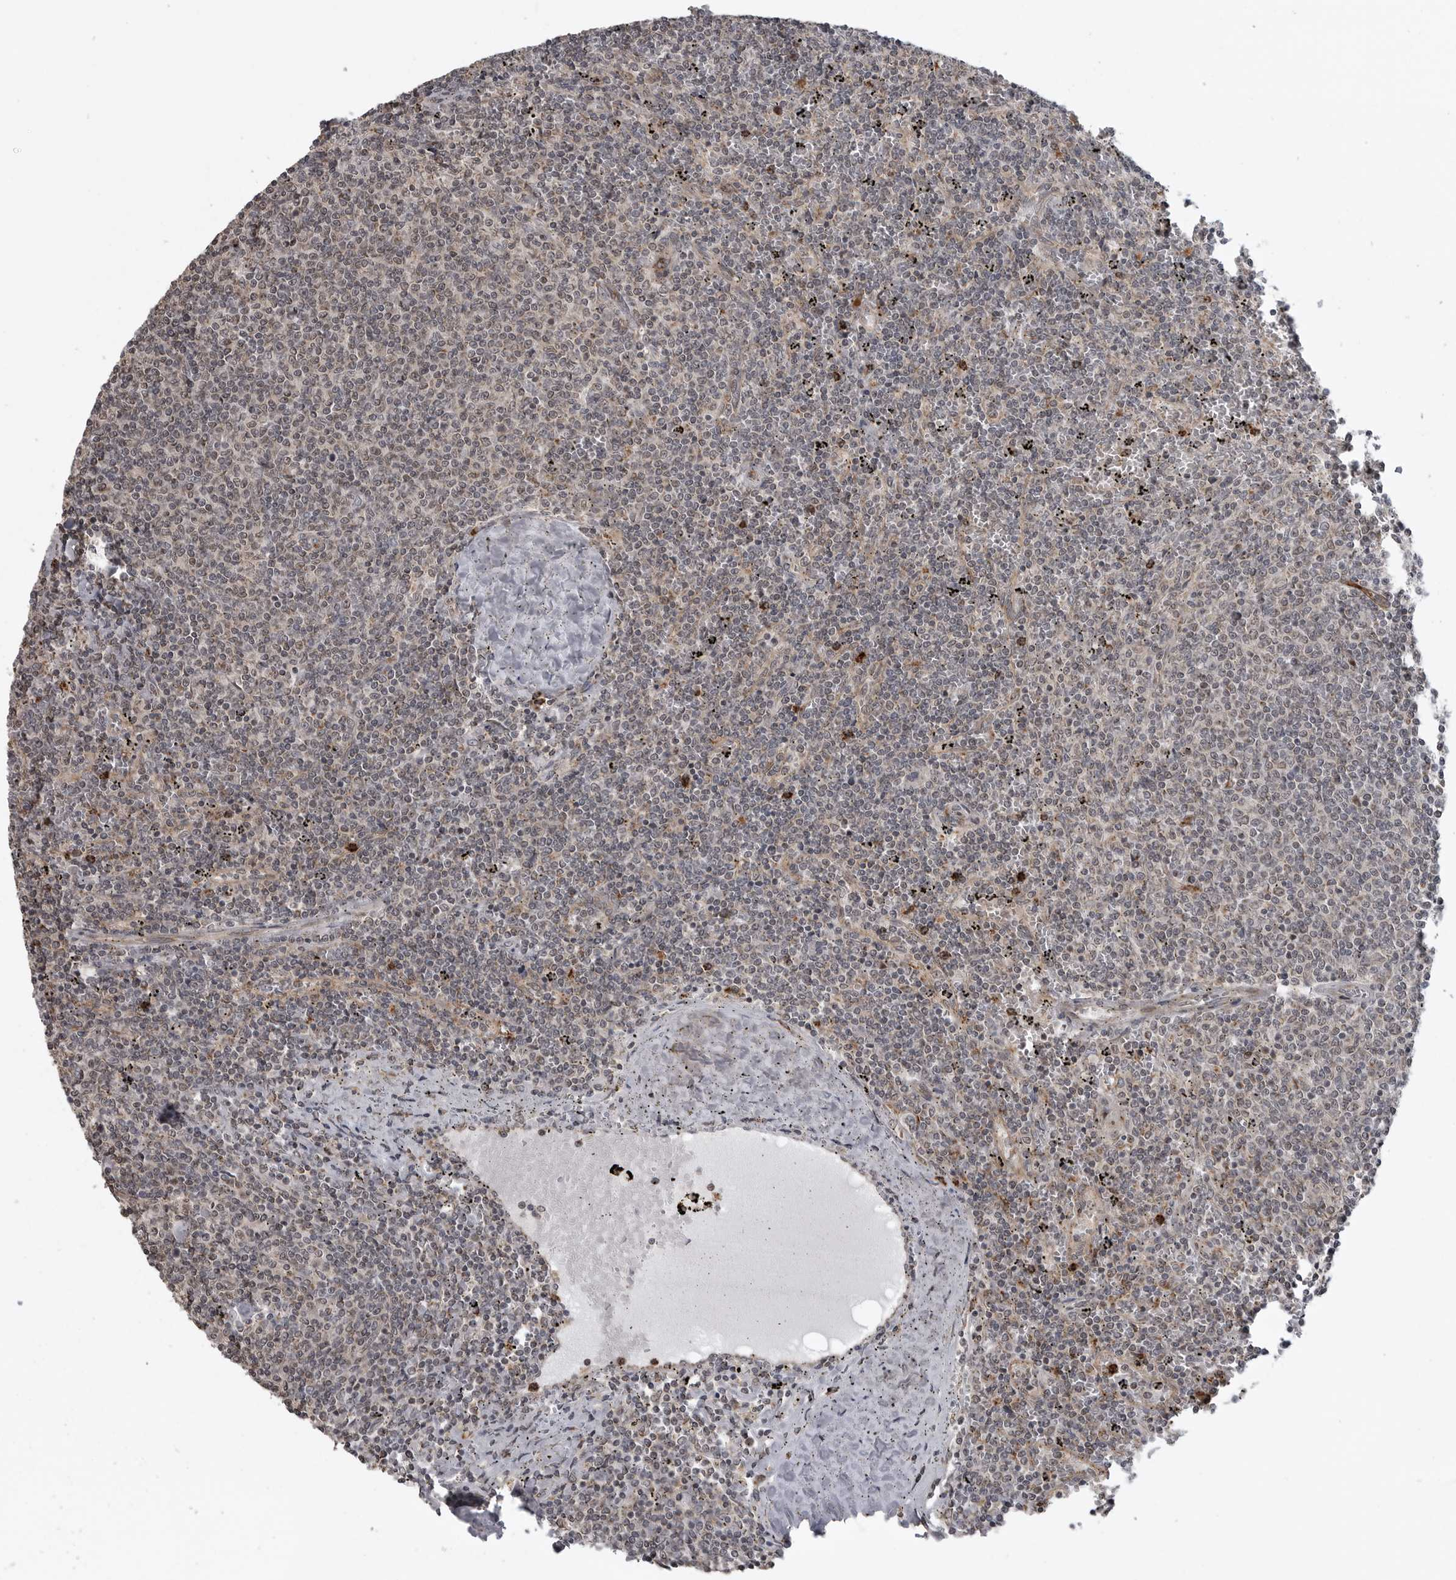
{"staining": {"intensity": "negative", "quantity": "none", "location": "none"}, "tissue": "lymphoma", "cell_type": "Tumor cells", "image_type": "cancer", "snomed": [{"axis": "morphology", "description": "Malignant lymphoma, non-Hodgkin's type, Low grade"}, {"axis": "topography", "description": "Spleen"}], "caption": "The image reveals no staining of tumor cells in lymphoma. The staining was performed using DAB to visualize the protein expression in brown, while the nuclei were stained in blue with hematoxylin (Magnification: 20x).", "gene": "FAAP100", "patient": {"sex": "female", "age": 50}}